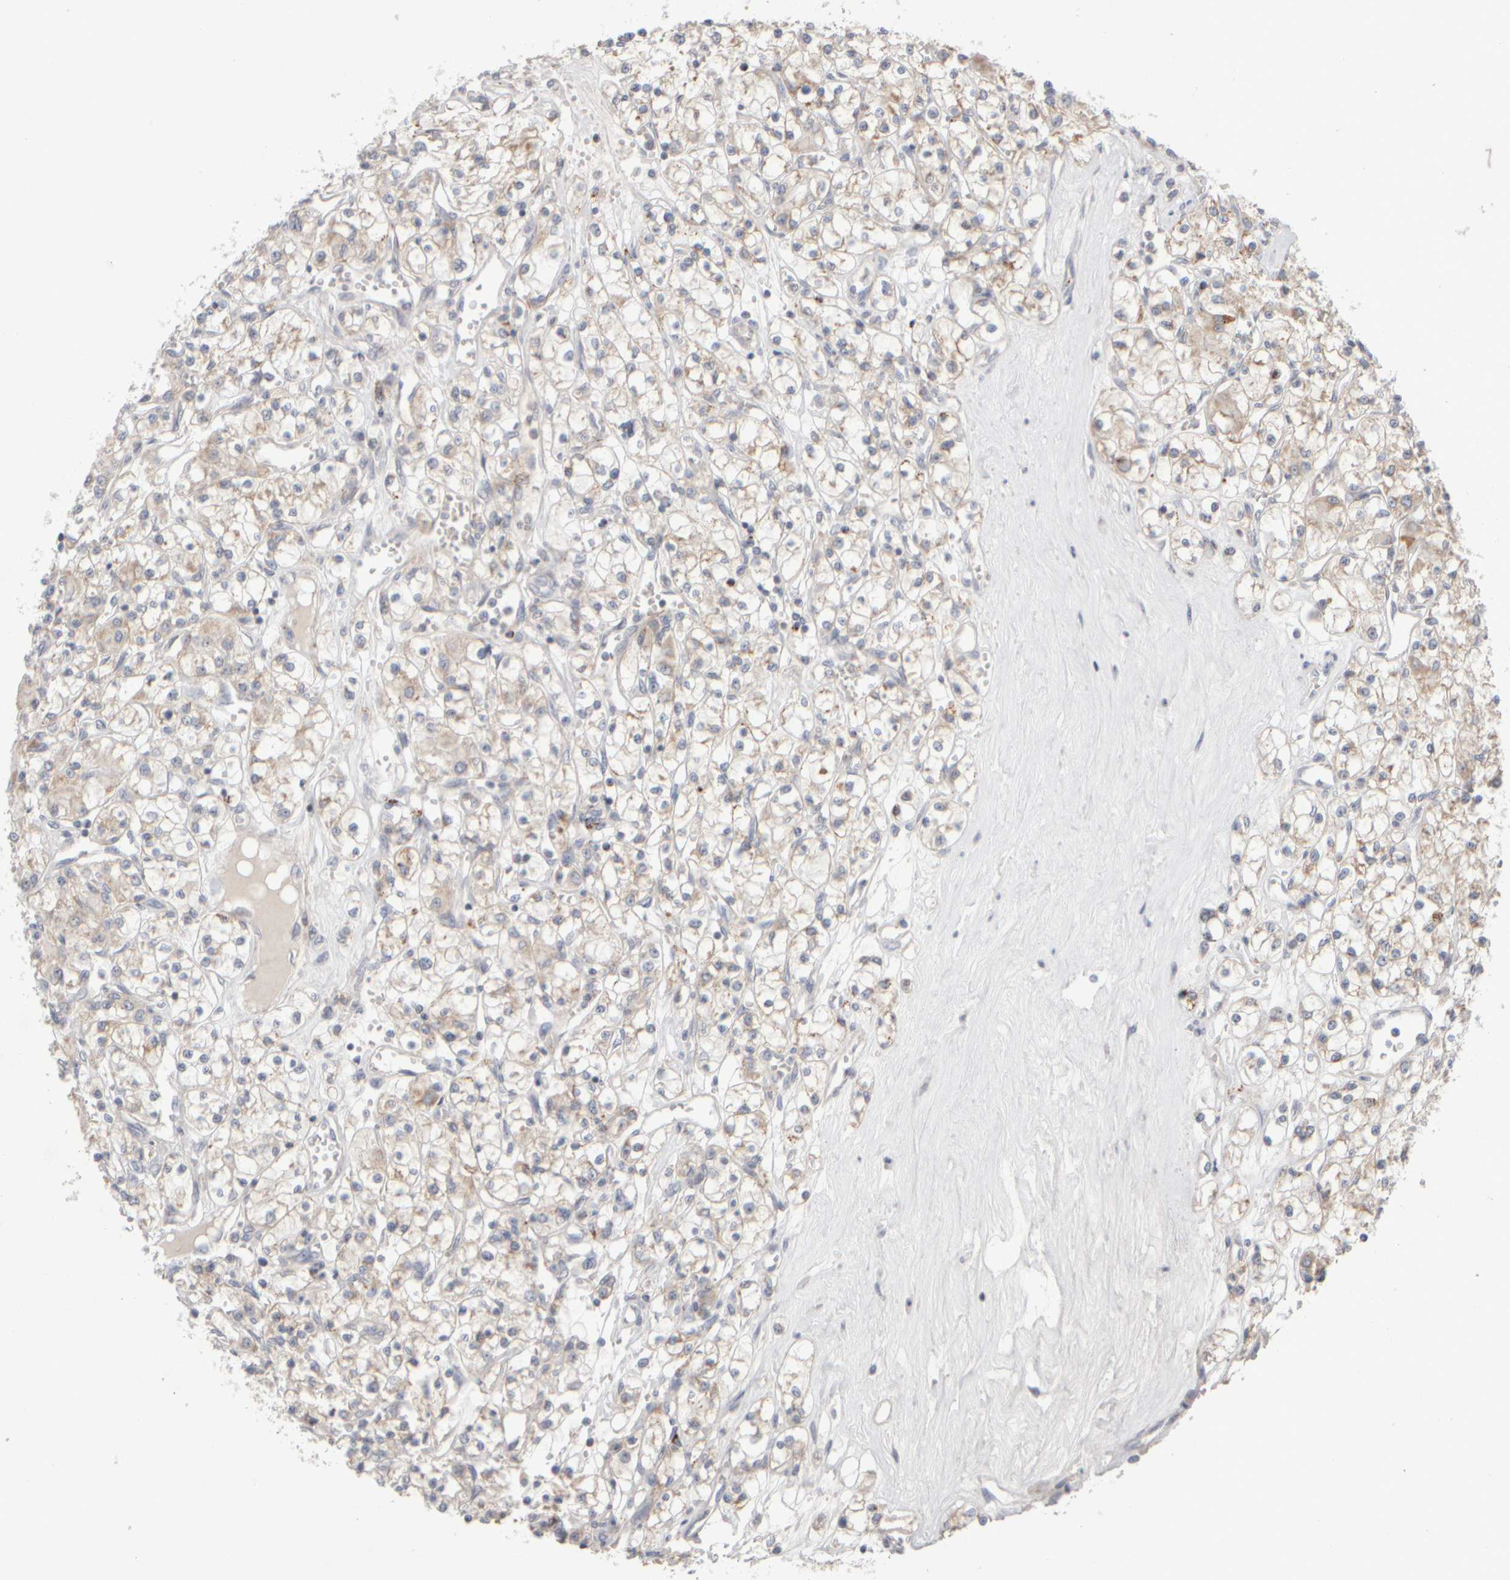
{"staining": {"intensity": "weak", "quantity": "25%-75%", "location": "cytoplasmic/membranous"}, "tissue": "renal cancer", "cell_type": "Tumor cells", "image_type": "cancer", "snomed": [{"axis": "morphology", "description": "Adenocarcinoma, NOS"}, {"axis": "topography", "description": "Kidney"}], "caption": "Approximately 25%-75% of tumor cells in human renal cancer reveal weak cytoplasmic/membranous protein staining as visualized by brown immunohistochemical staining.", "gene": "CHADL", "patient": {"sex": "female", "age": 59}}